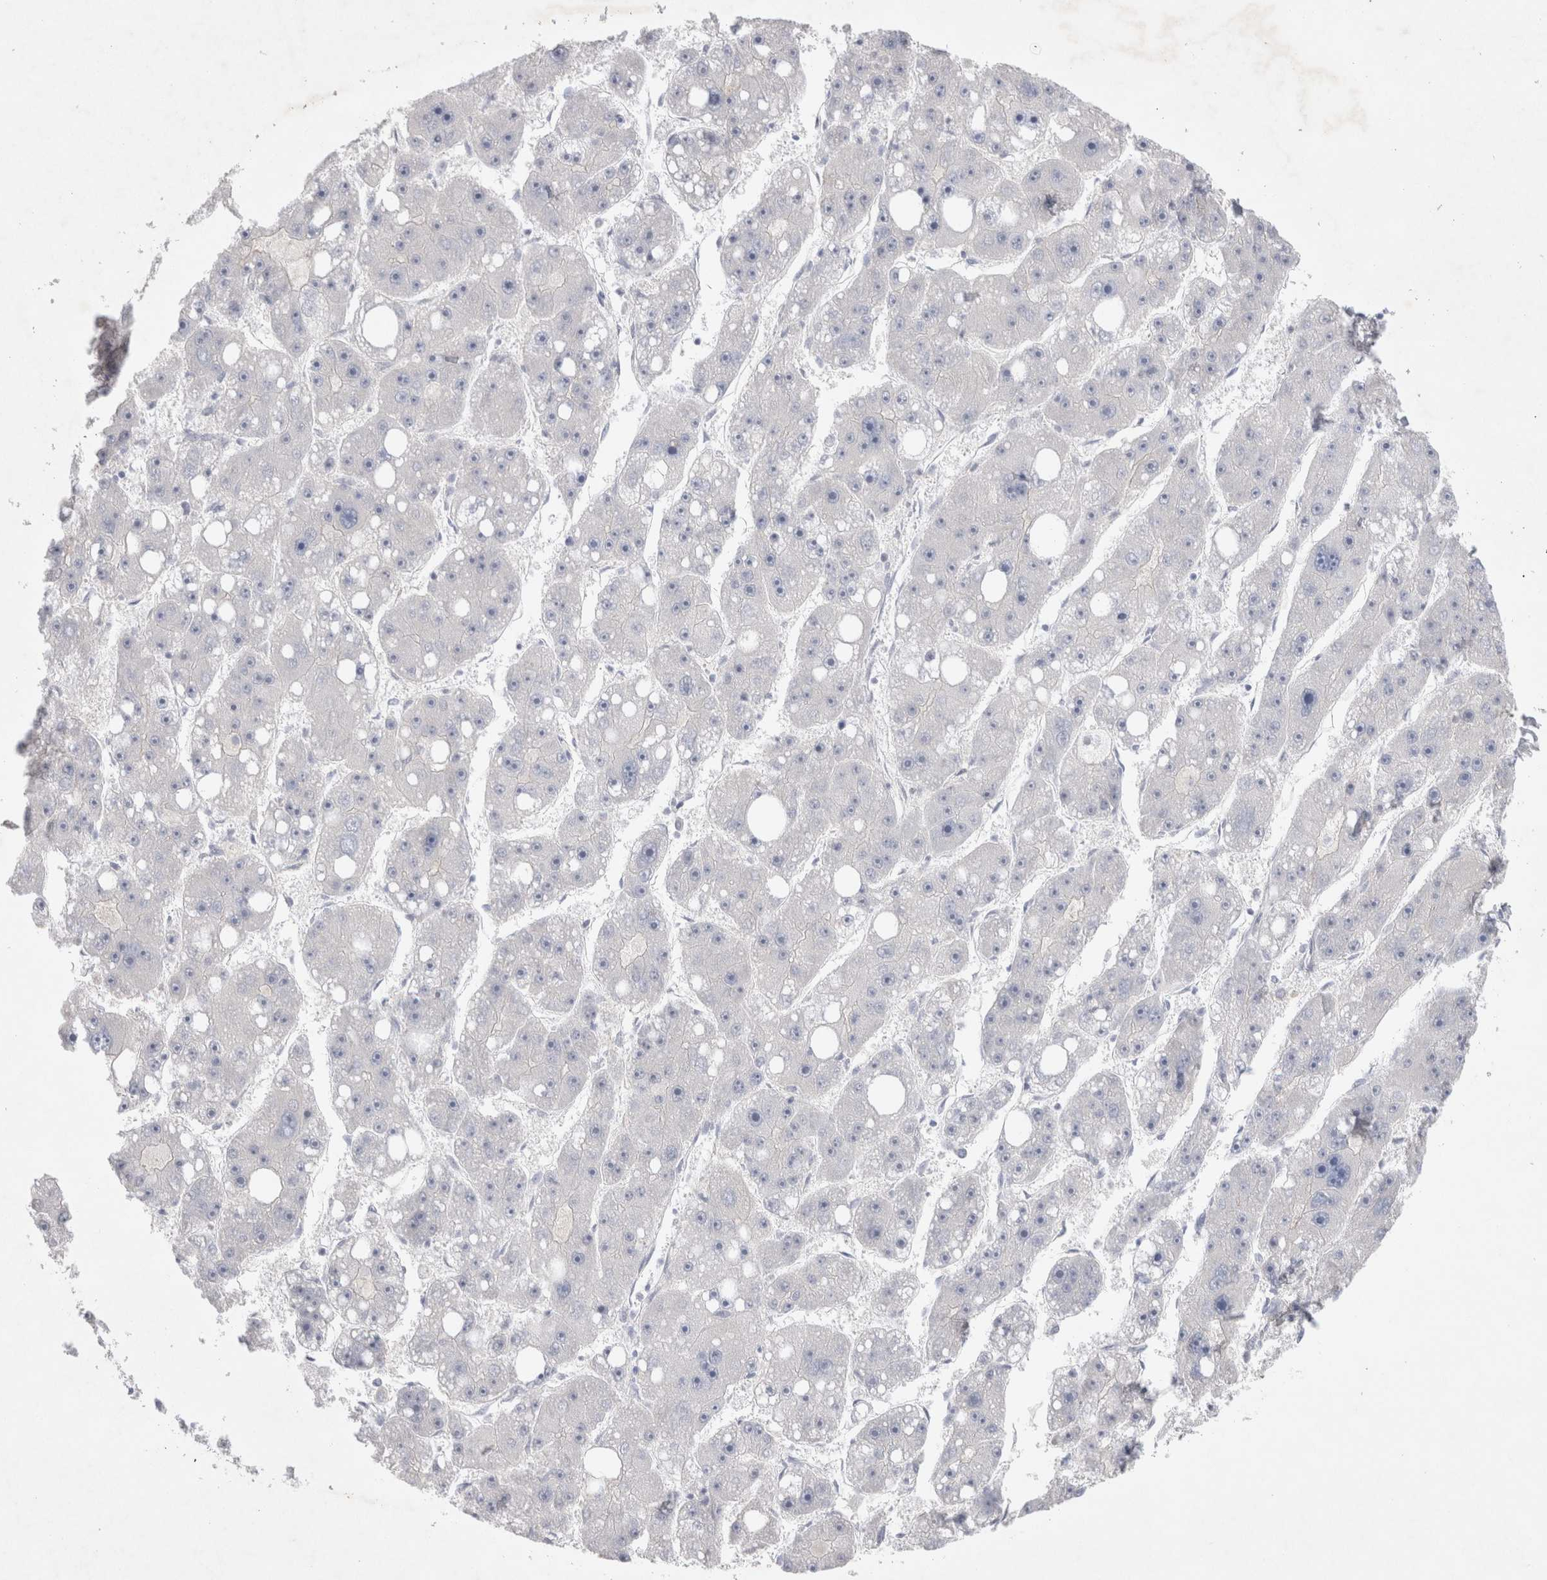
{"staining": {"intensity": "negative", "quantity": "none", "location": "none"}, "tissue": "liver cancer", "cell_type": "Tumor cells", "image_type": "cancer", "snomed": [{"axis": "morphology", "description": "Carcinoma, Hepatocellular, NOS"}, {"axis": "topography", "description": "Liver"}], "caption": "Tumor cells show no significant staining in liver cancer.", "gene": "BICD2", "patient": {"sex": "female", "age": 61}}